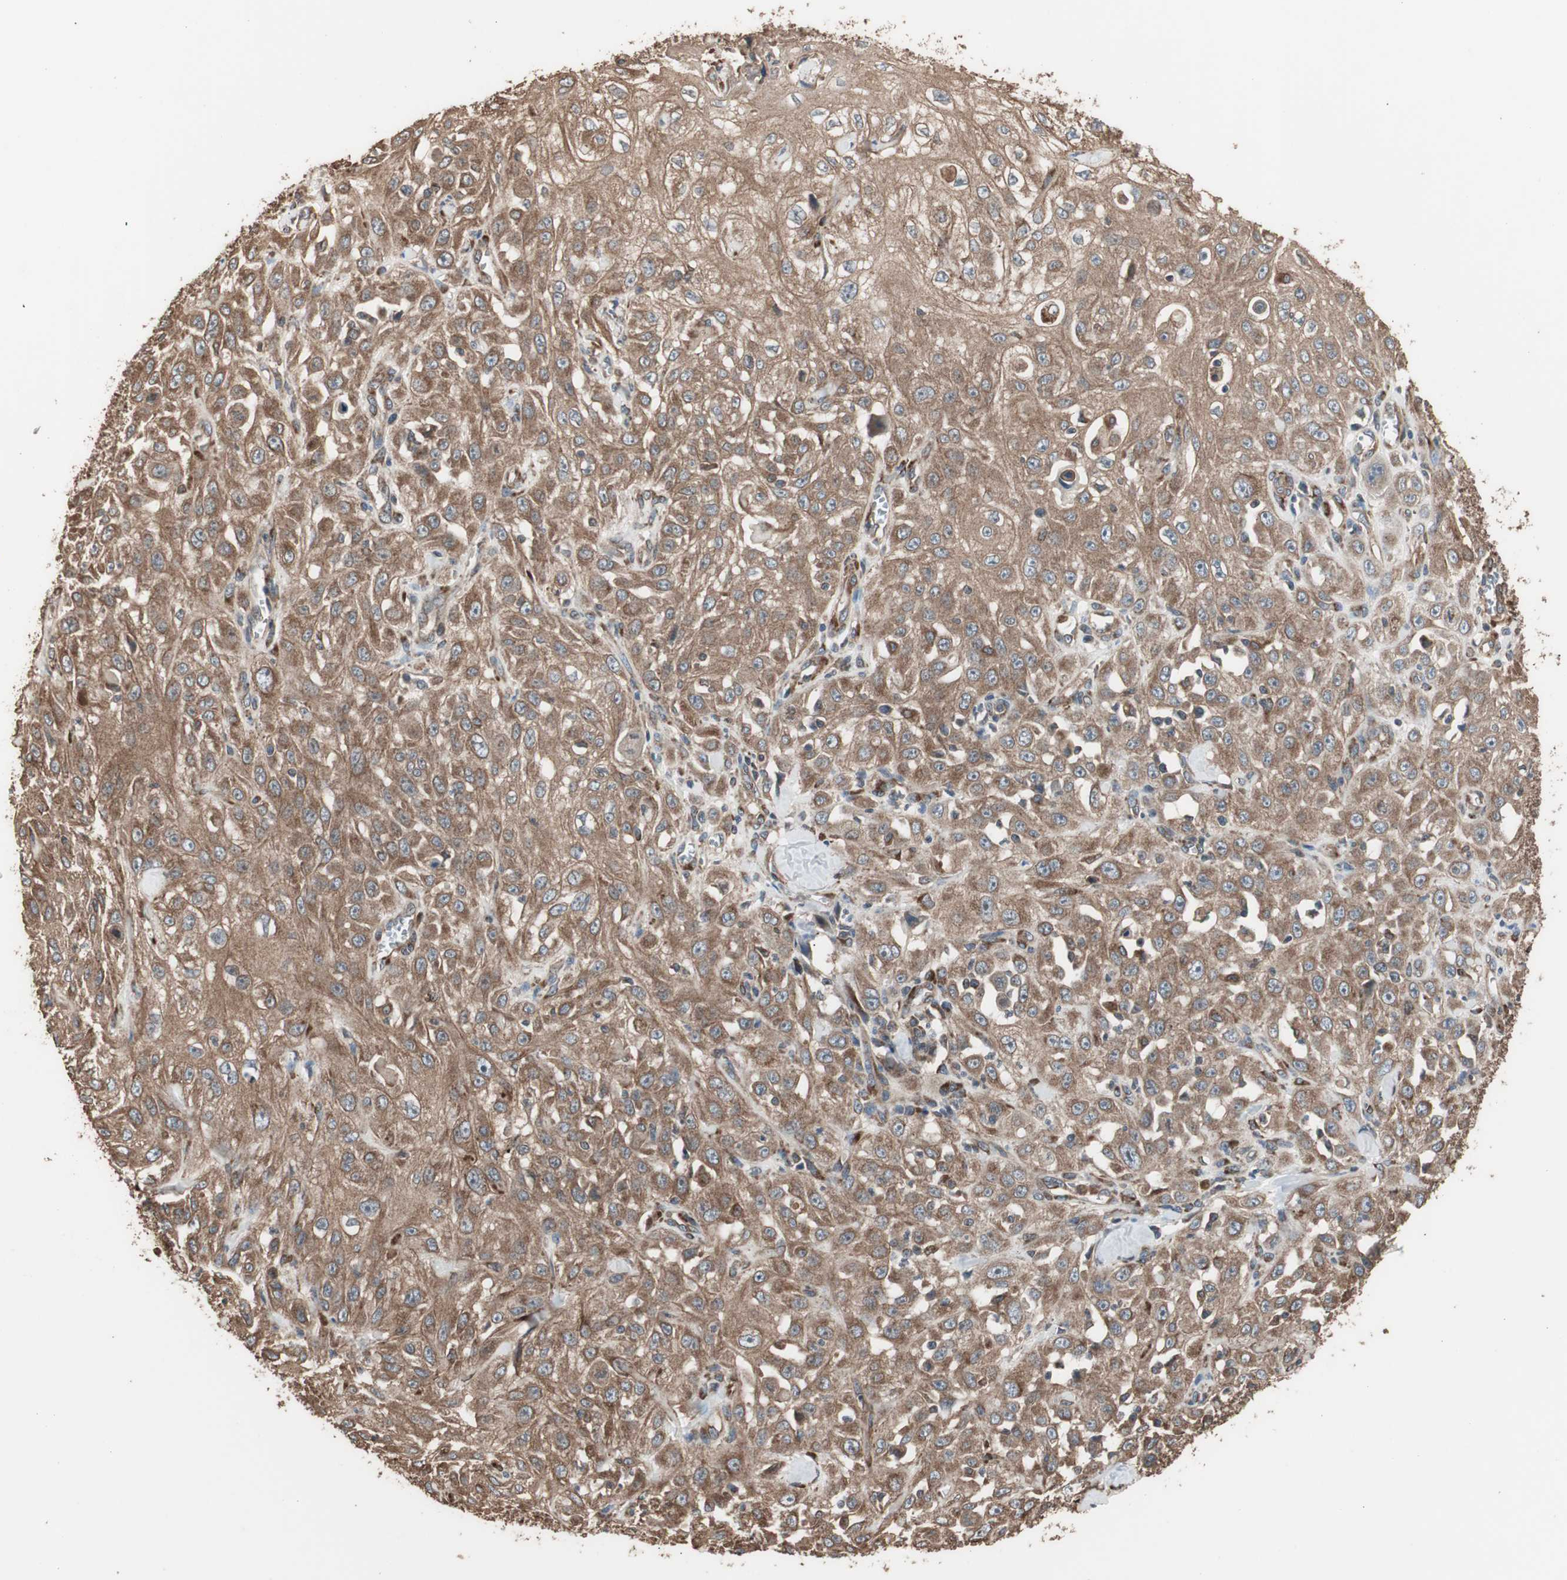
{"staining": {"intensity": "moderate", "quantity": ">75%", "location": "cytoplasmic/membranous"}, "tissue": "skin cancer", "cell_type": "Tumor cells", "image_type": "cancer", "snomed": [{"axis": "morphology", "description": "Squamous cell carcinoma, NOS"}, {"axis": "morphology", "description": "Squamous cell carcinoma, metastatic, NOS"}, {"axis": "topography", "description": "Skin"}, {"axis": "topography", "description": "Lymph node"}], "caption": "A medium amount of moderate cytoplasmic/membranous expression is identified in approximately >75% of tumor cells in skin squamous cell carcinoma tissue.", "gene": "LZTS1", "patient": {"sex": "male", "age": 75}}